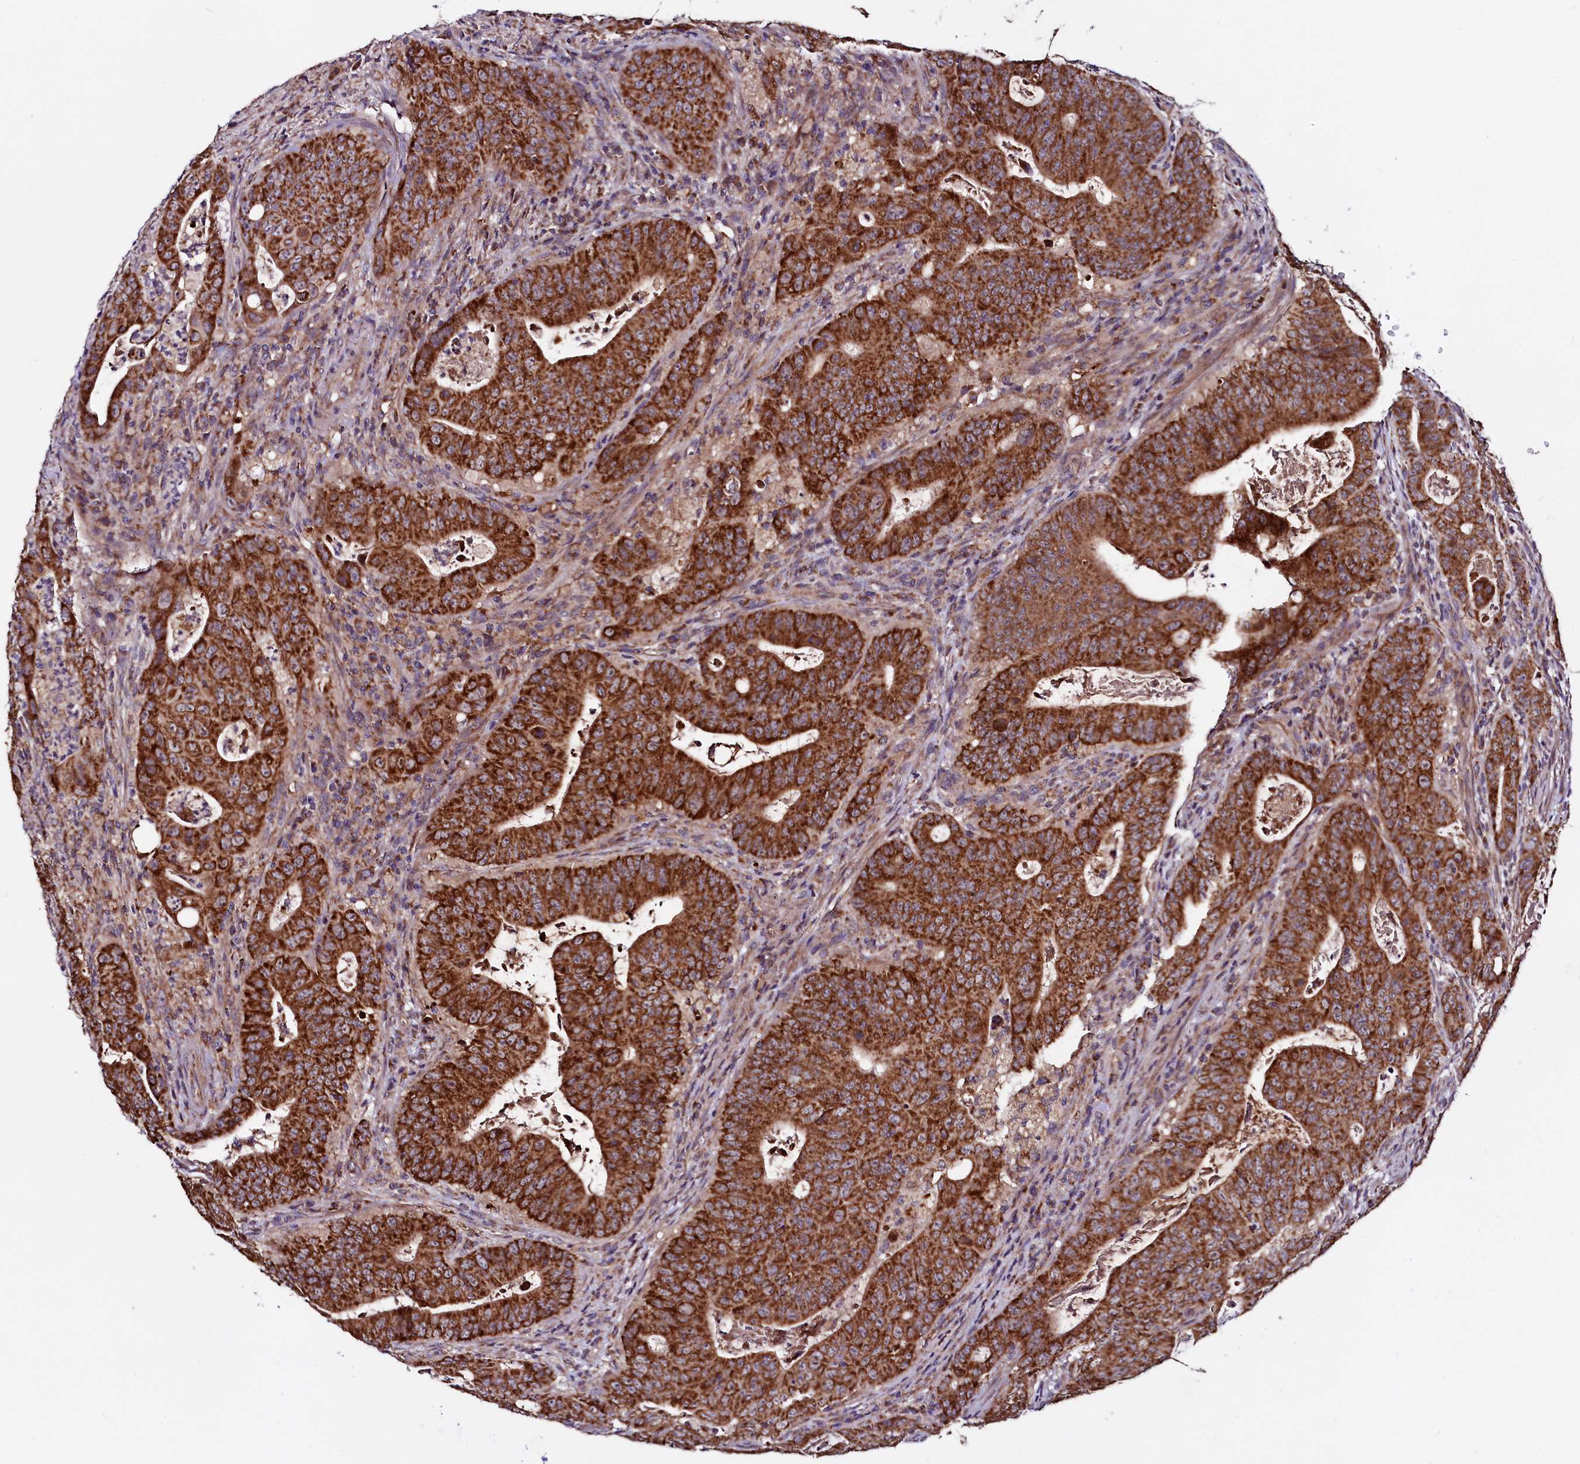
{"staining": {"intensity": "strong", "quantity": ">75%", "location": "cytoplasmic/membranous"}, "tissue": "colorectal cancer", "cell_type": "Tumor cells", "image_type": "cancer", "snomed": [{"axis": "morphology", "description": "Adenocarcinoma, NOS"}, {"axis": "topography", "description": "Rectum"}], "caption": "A brown stain highlights strong cytoplasmic/membranous expression of a protein in colorectal cancer tumor cells.", "gene": "STARD5", "patient": {"sex": "female", "age": 75}}